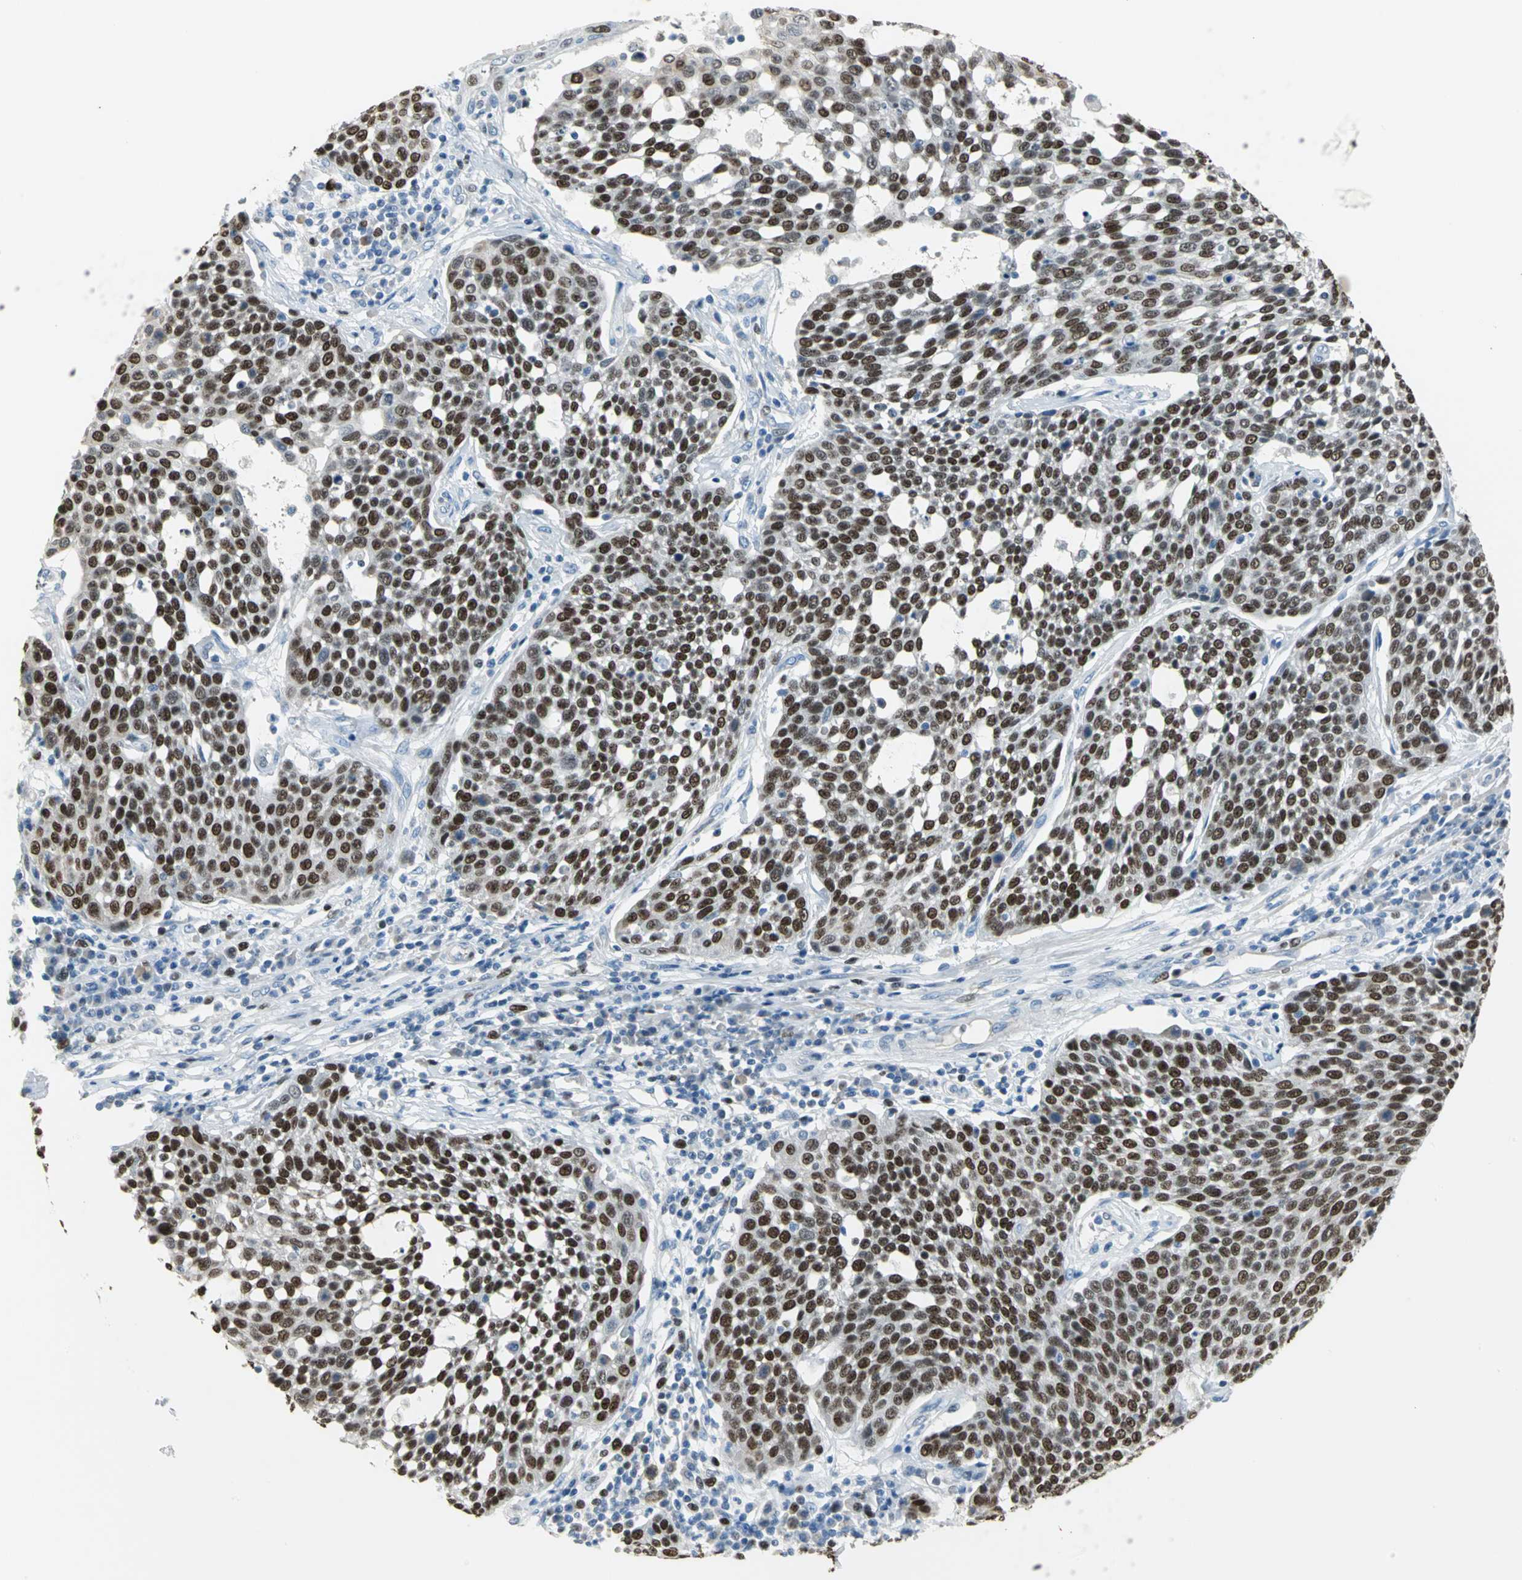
{"staining": {"intensity": "strong", "quantity": ">75%", "location": "nuclear"}, "tissue": "cervical cancer", "cell_type": "Tumor cells", "image_type": "cancer", "snomed": [{"axis": "morphology", "description": "Squamous cell carcinoma, NOS"}, {"axis": "topography", "description": "Cervix"}], "caption": "Immunohistochemical staining of cervical cancer (squamous cell carcinoma) shows high levels of strong nuclear protein expression in about >75% of tumor cells.", "gene": "MCM3", "patient": {"sex": "female", "age": 34}}